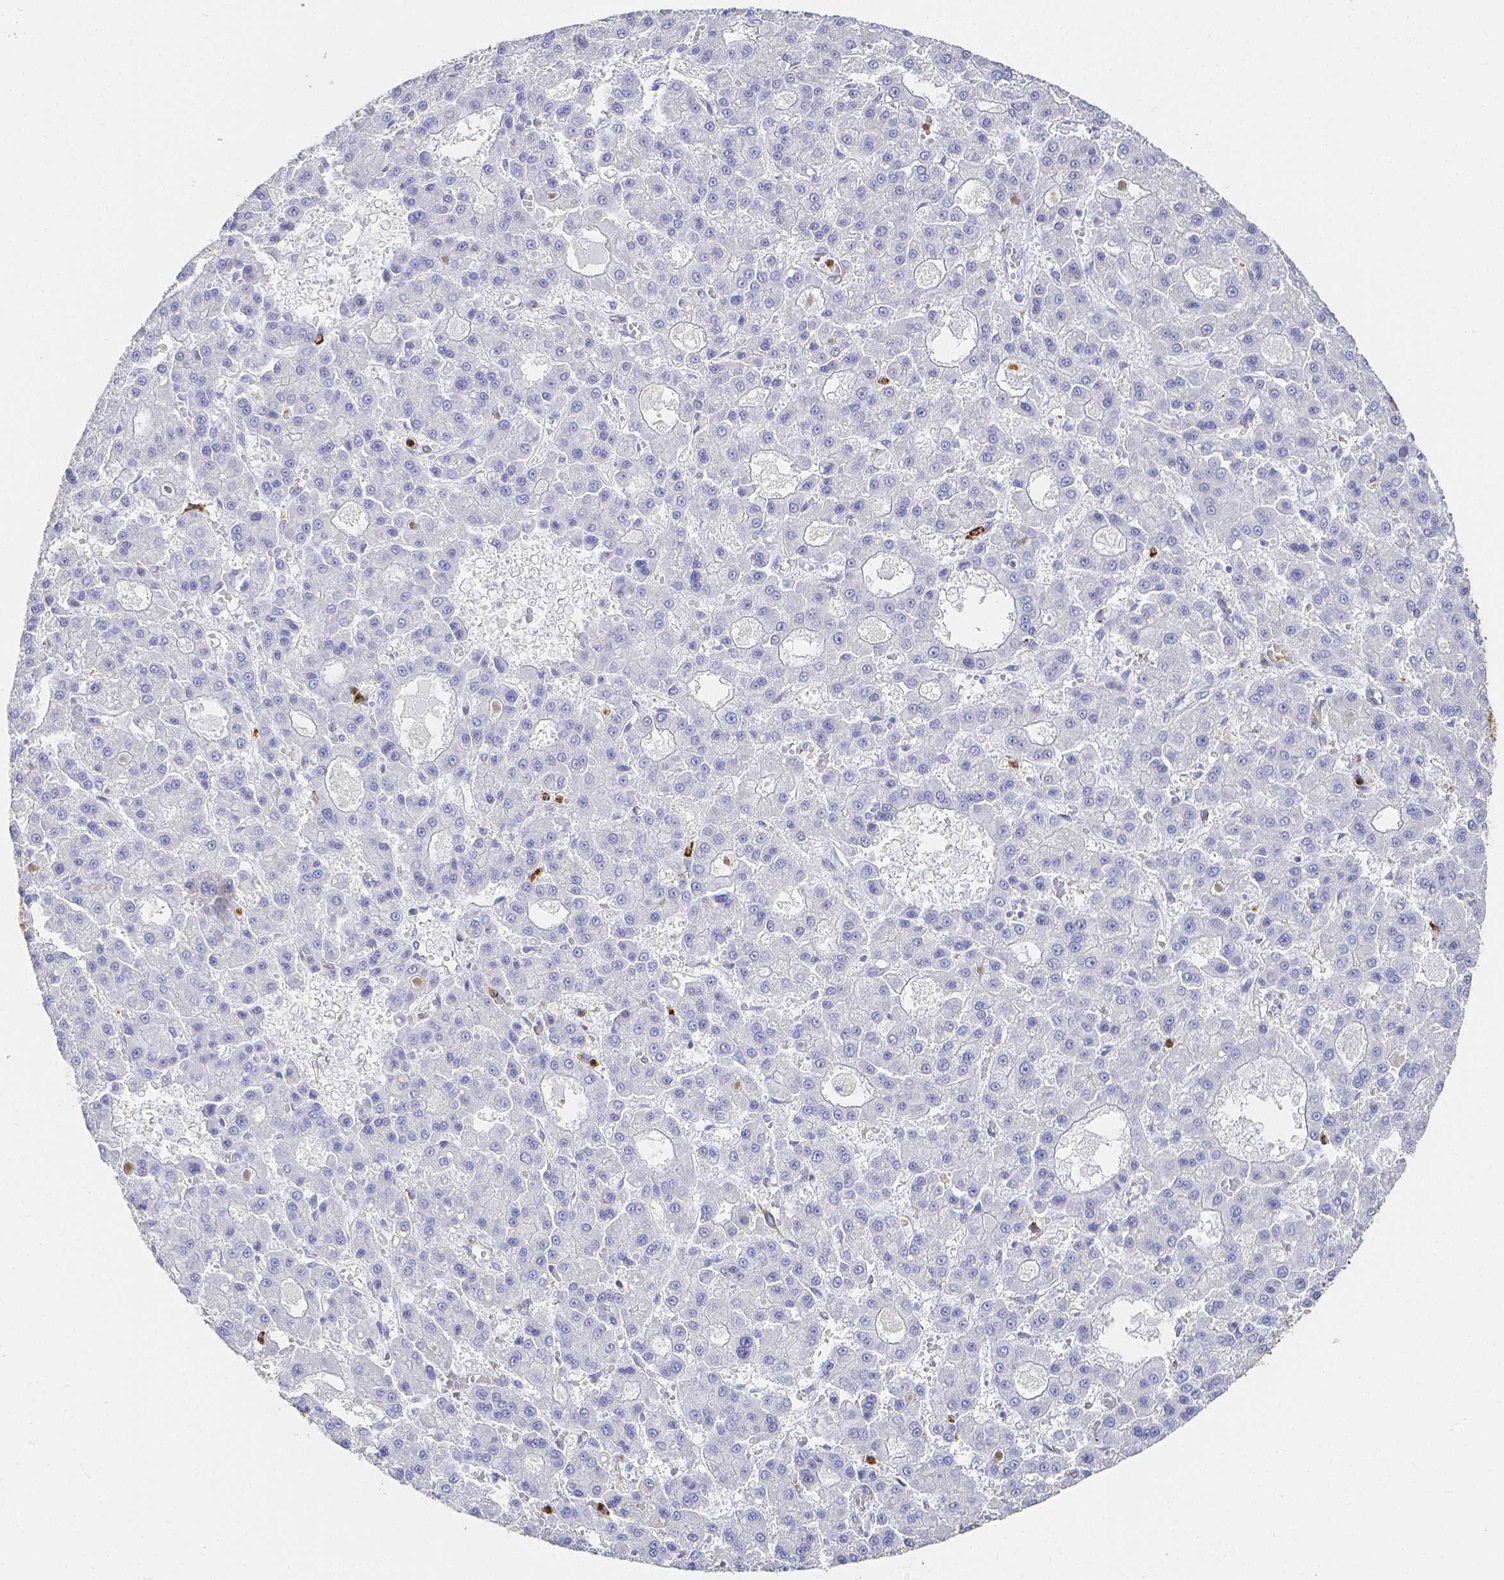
{"staining": {"intensity": "negative", "quantity": "none", "location": "none"}, "tissue": "liver cancer", "cell_type": "Tumor cells", "image_type": "cancer", "snomed": [{"axis": "morphology", "description": "Carcinoma, Hepatocellular, NOS"}, {"axis": "topography", "description": "Liver"}], "caption": "DAB (3,3'-diaminobenzidine) immunohistochemical staining of liver cancer (hepatocellular carcinoma) reveals no significant expression in tumor cells.", "gene": "SMURF1", "patient": {"sex": "male", "age": 70}}